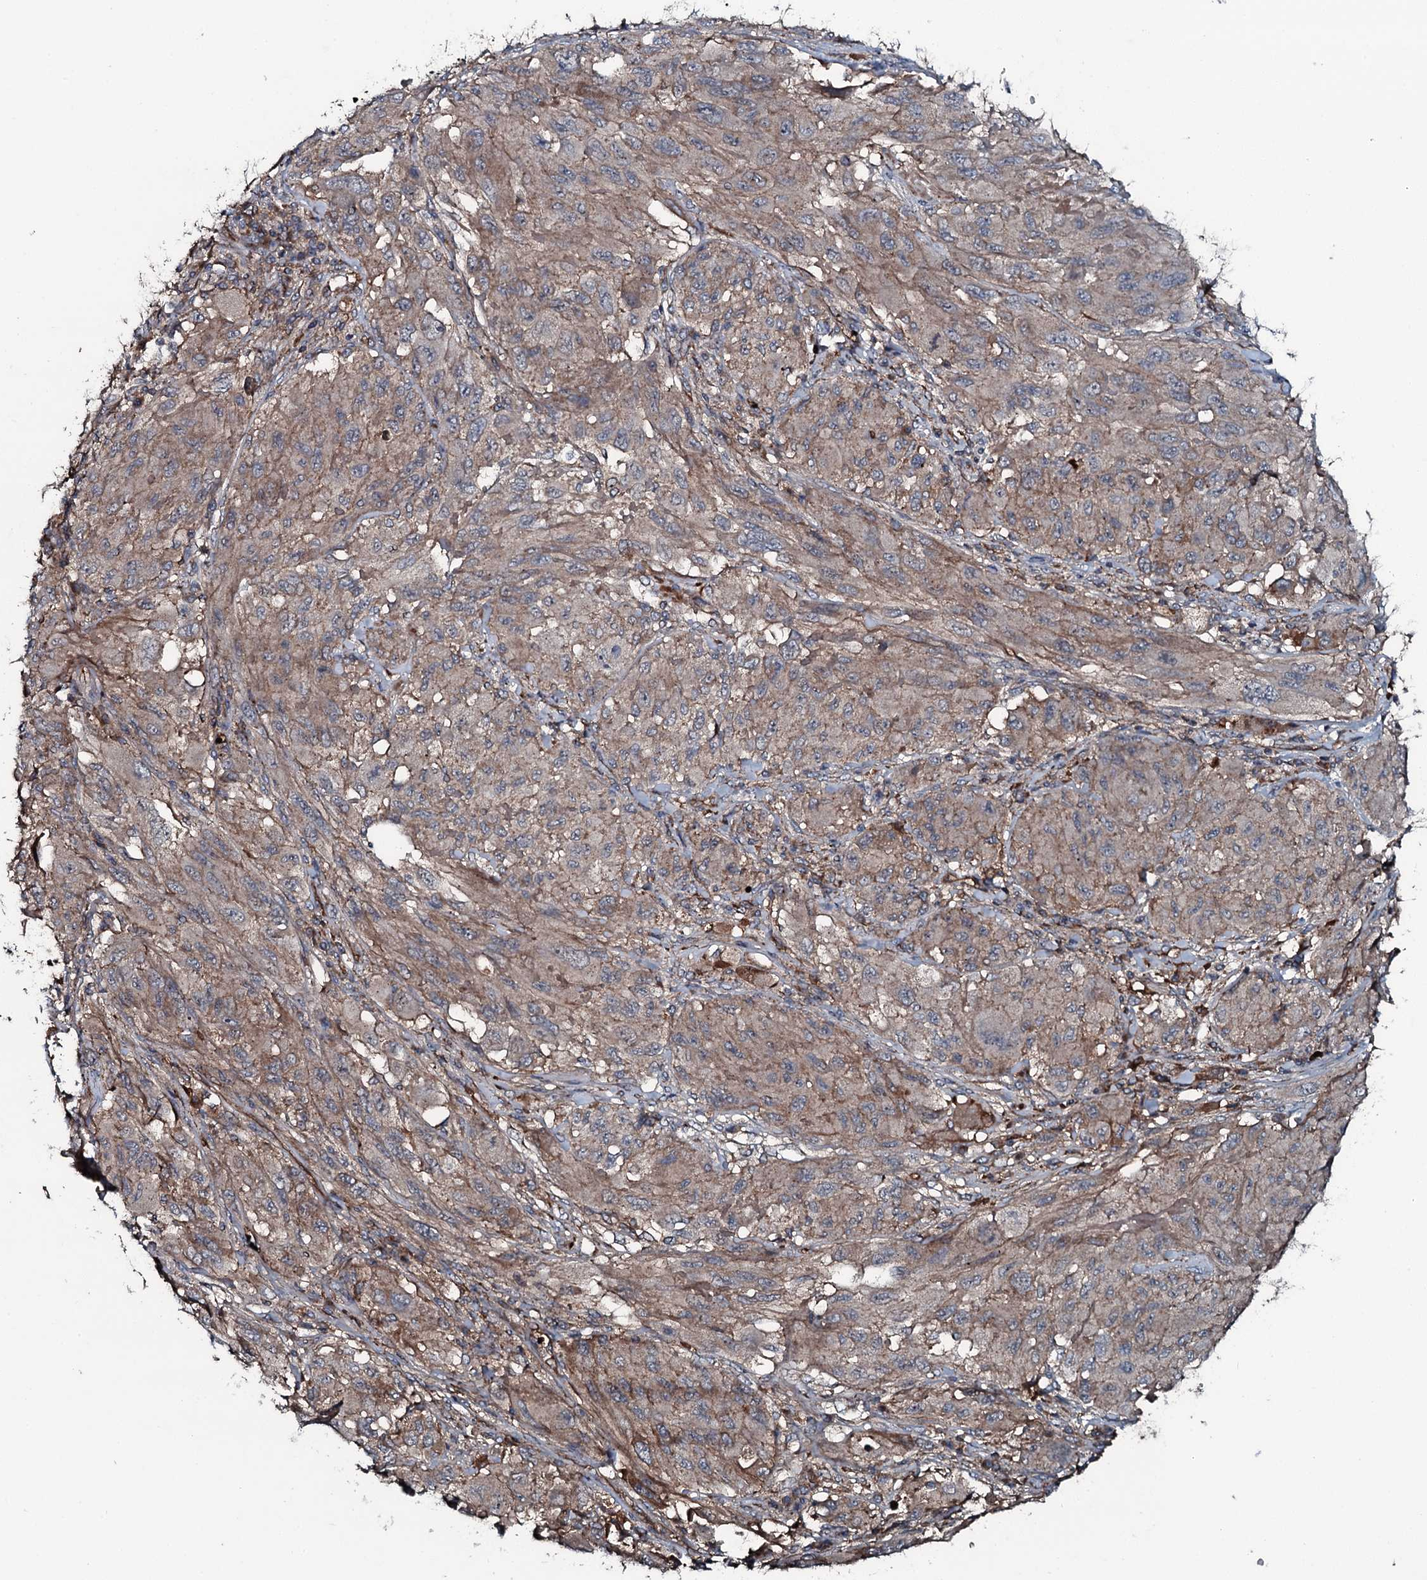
{"staining": {"intensity": "weak", "quantity": ">75%", "location": "cytoplasmic/membranous"}, "tissue": "melanoma", "cell_type": "Tumor cells", "image_type": "cancer", "snomed": [{"axis": "morphology", "description": "Malignant melanoma, NOS"}, {"axis": "topography", "description": "Skin"}], "caption": "Malignant melanoma was stained to show a protein in brown. There is low levels of weak cytoplasmic/membranous positivity in approximately >75% of tumor cells. (brown staining indicates protein expression, while blue staining denotes nuclei).", "gene": "TRIM7", "patient": {"sex": "female", "age": 91}}